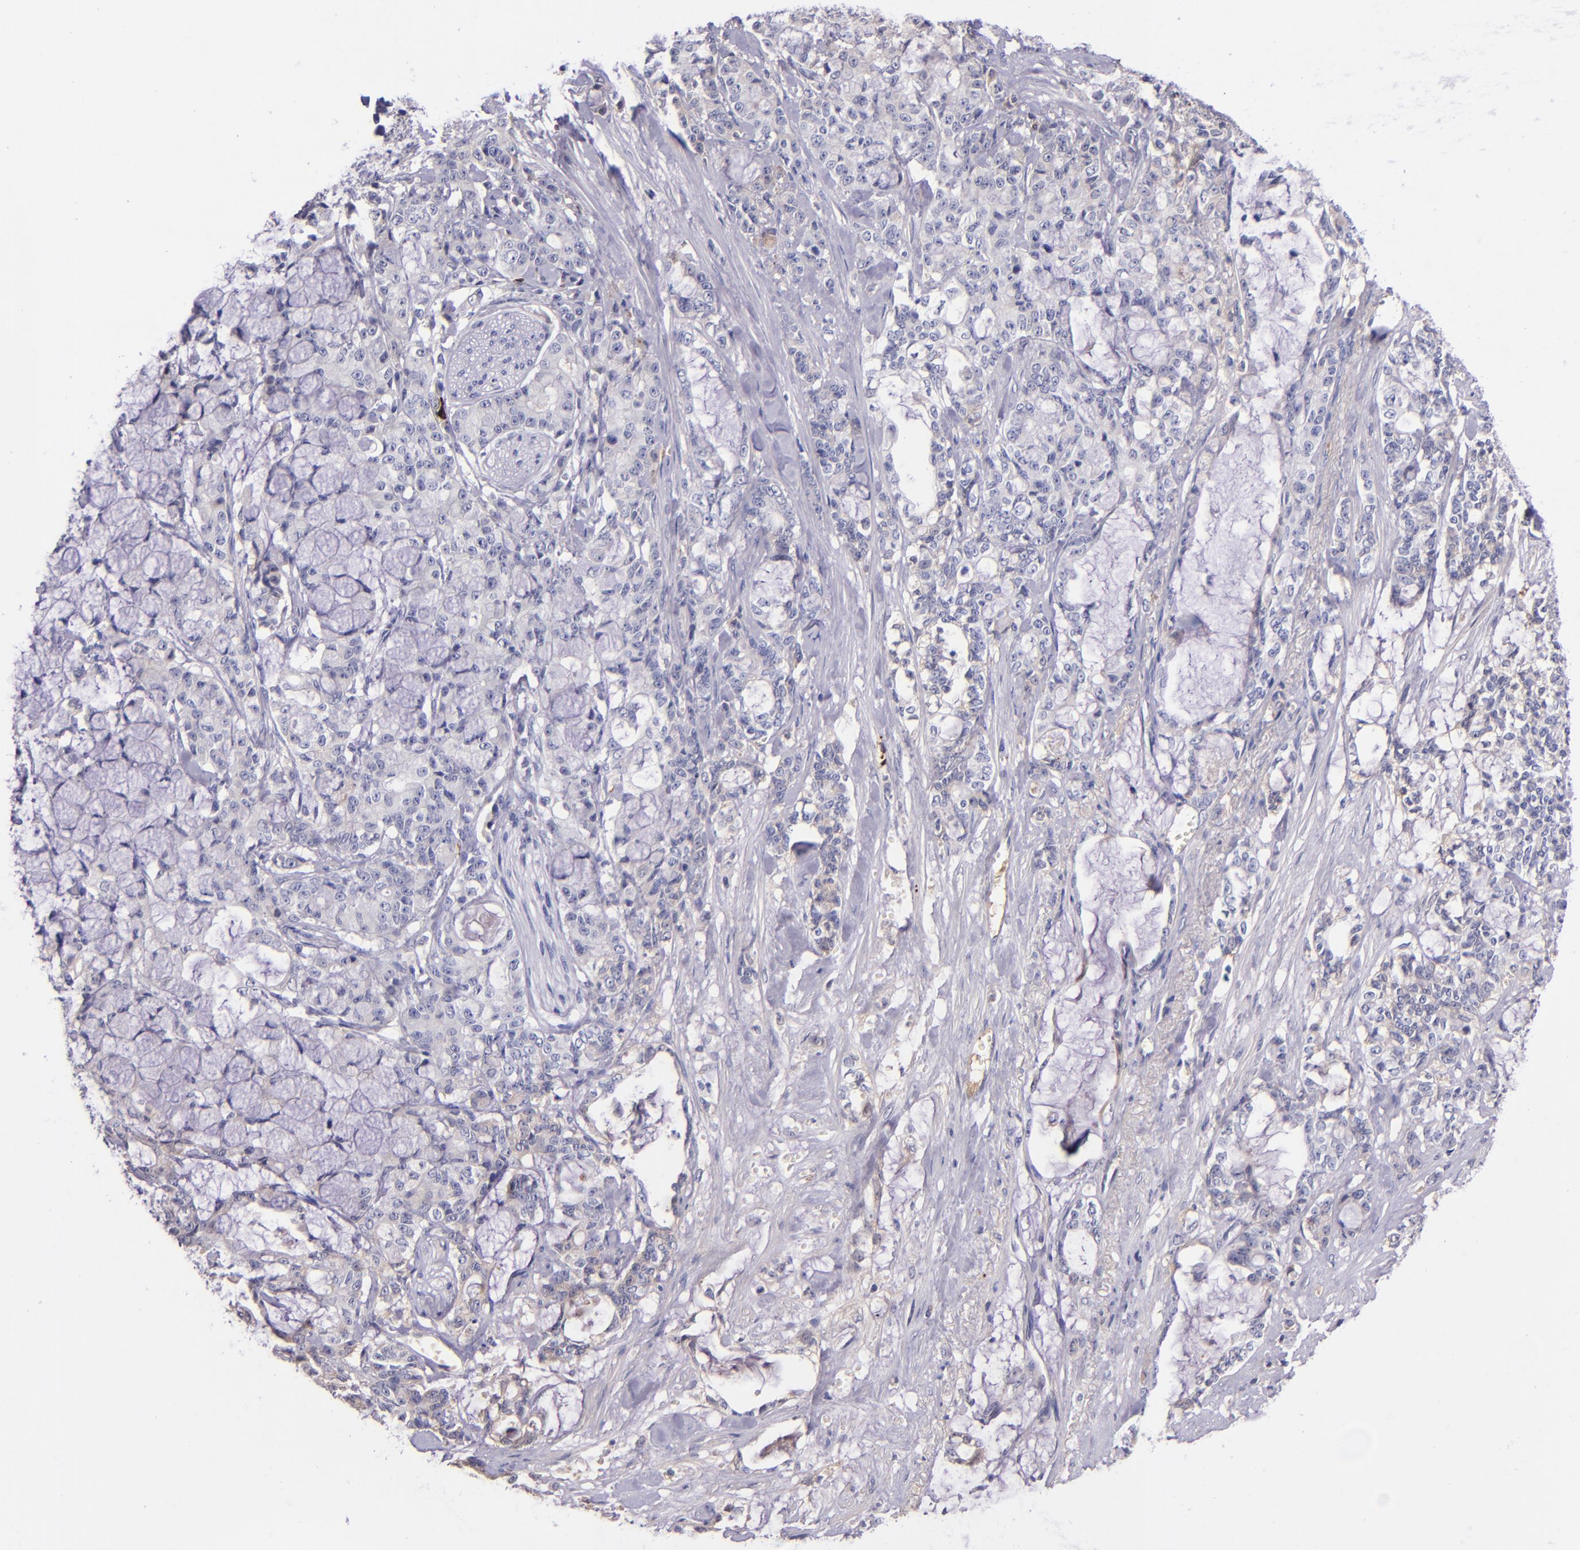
{"staining": {"intensity": "negative", "quantity": "none", "location": "none"}, "tissue": "pancreatic cancer", "cell_type": "Tumor cells", "image_type": "cancer", "snomed": [{"axis": "morphology", "description": "Adenocarcinoma, NOS"}, {"axis": "topography", "description": "Pancreas"}], "caption": "The immunohistochemistry image has no significant staining in tumor cells of pancreatic adenocarcinoma tissue.", "gene": "KNG1", "patient": {"sex": "female", "age": 73}}